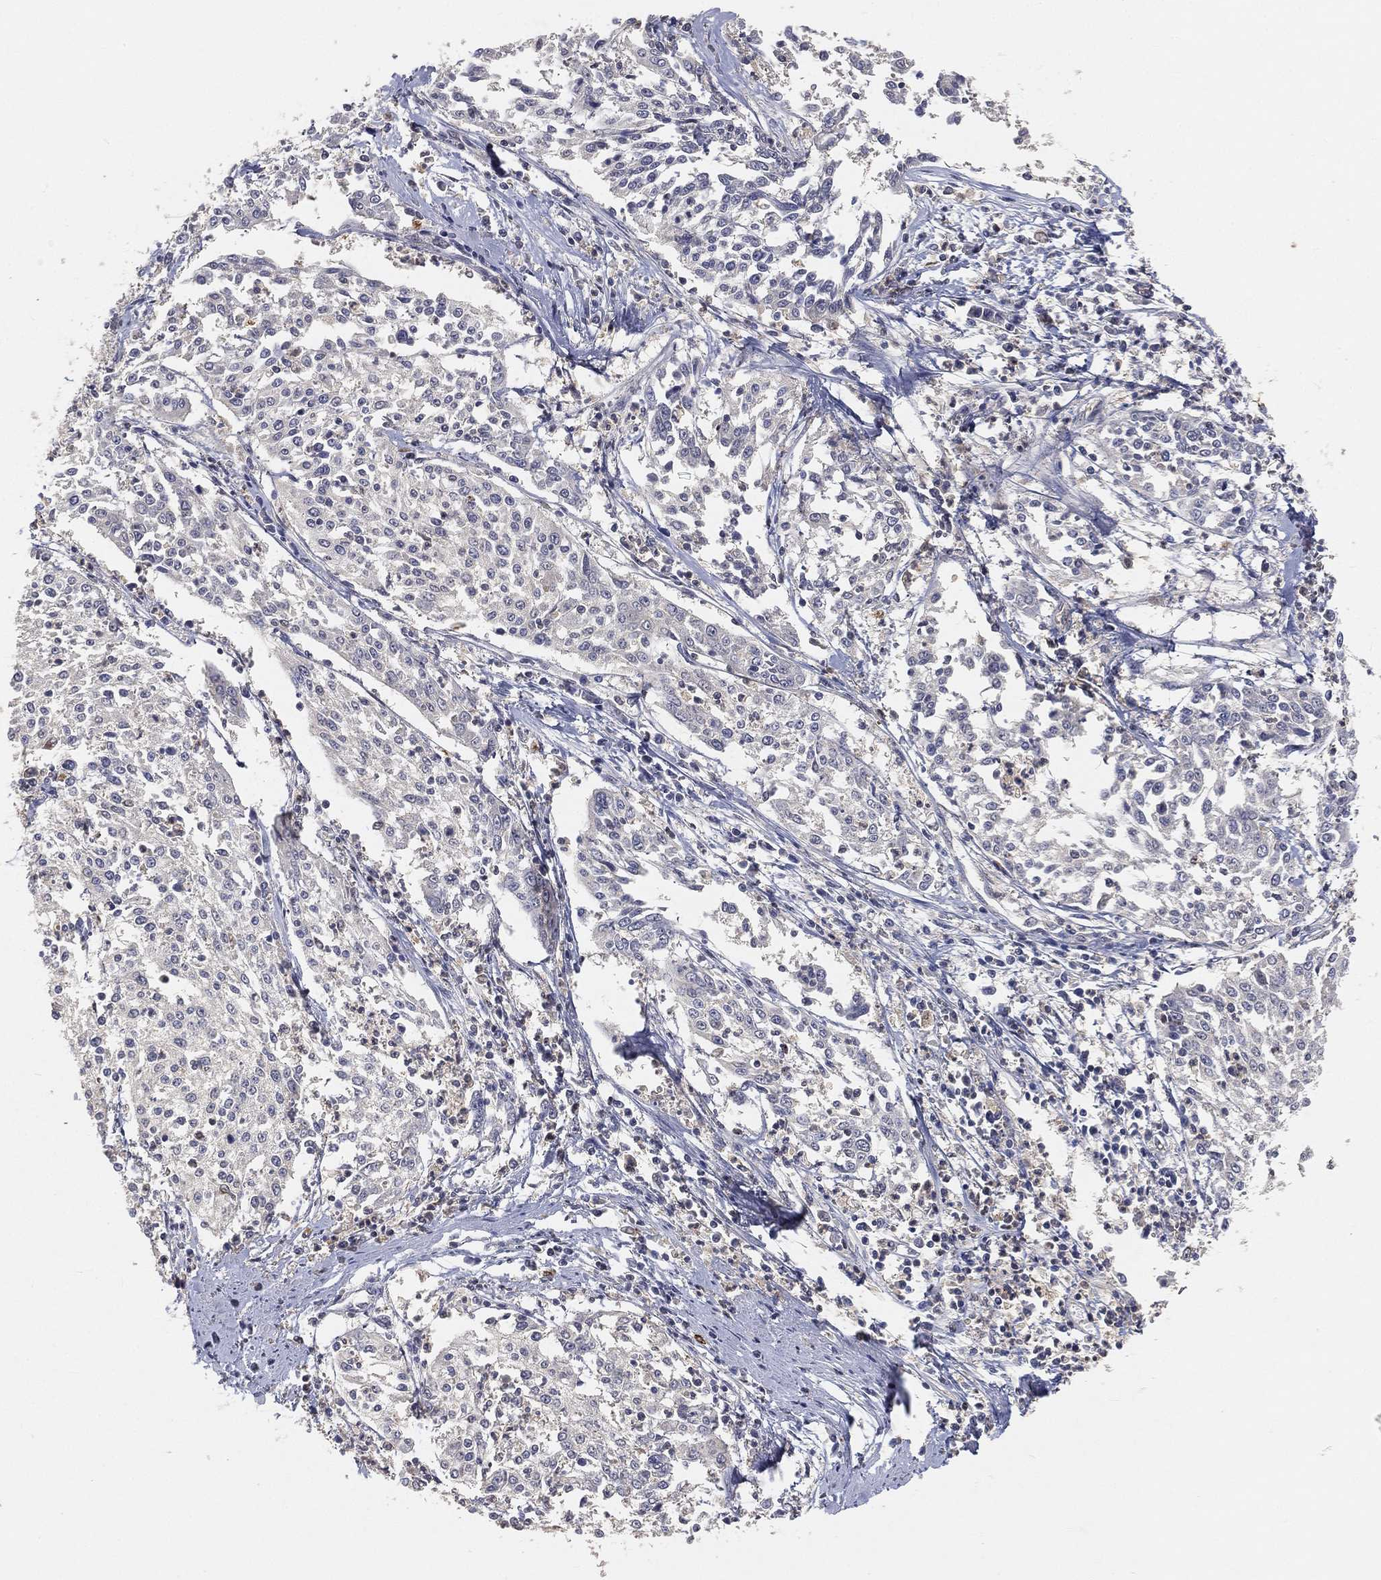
{"staining": {"intensity": "negative", "quantity": "none", "location": "none"}, "tissue": "cervical cancer", "cell_type": "Tumor cells", "image_type": "cancer", "snomed": [{"axis": "morphology", "description": "Squamous cell carcinoma, NOS"}, {"axis": "topography", "description": "Cervix"}], "caption": "Micrograph shows no significant protein positivity in tumor cells of squamous cell carcinoma (cervical). Brightfield microscopy of immunohistochemistry stained with DAB (brown) and hematoxylin (blue), captured at high magnification.", "gene": "MAPK1", "patient": {"sex": "female", "age": 41}}